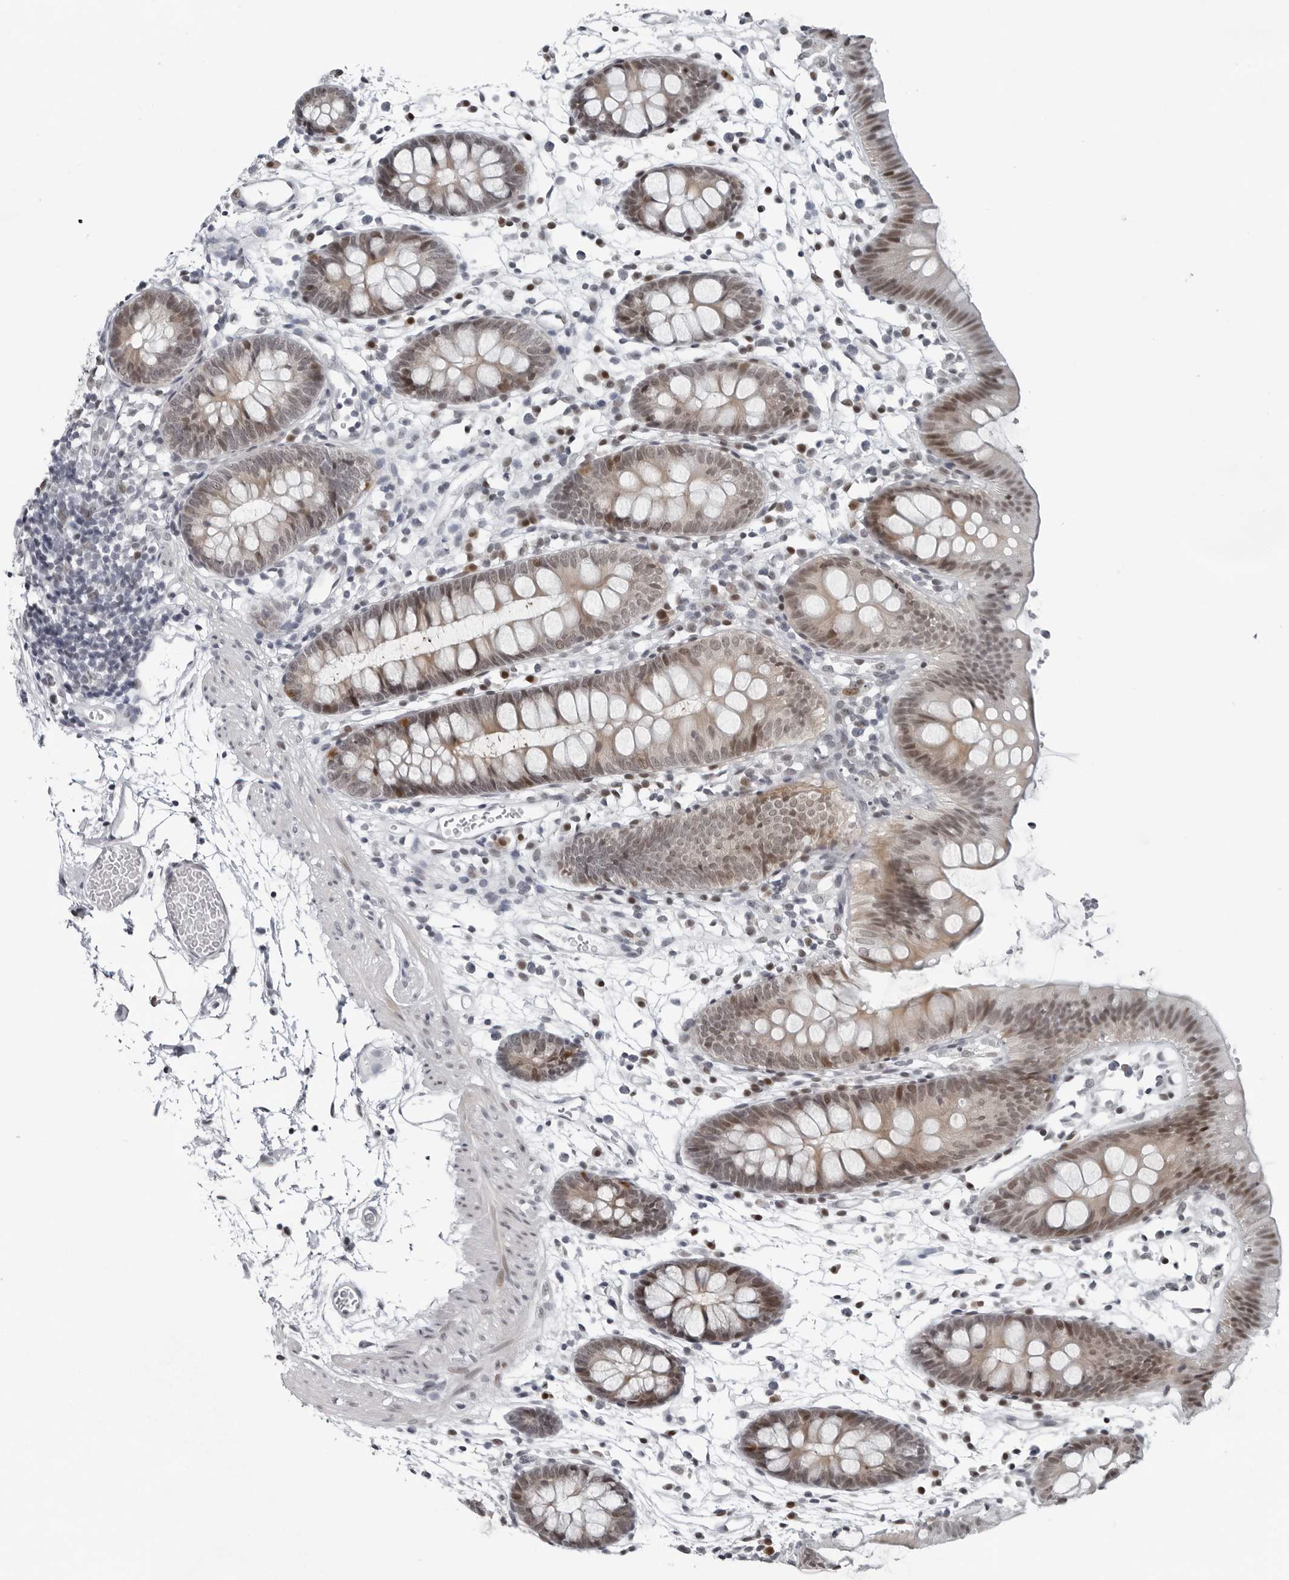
{"staining": {"intensity": "negative", "quantity": "none", "location": "none"}, "tissue": "colon", "cell_type": "Endothelial cells", "image_type": "normal", "snomed": [{"axis": "morphology", "description": "Normal tissue, NOS"}, {"axis": "topography", "description": "Colon"}], "caption": "The IHC photomicrograph has no significant positivity in endothelial cells of colon. The staining is performed using DAB (3,3'-diaminobenzidine) brown chromogen with nuclei counter-stained in using hematoxylin.", "gene": "PPP1R42", "patient": {"sex": "male", "age": 56}}